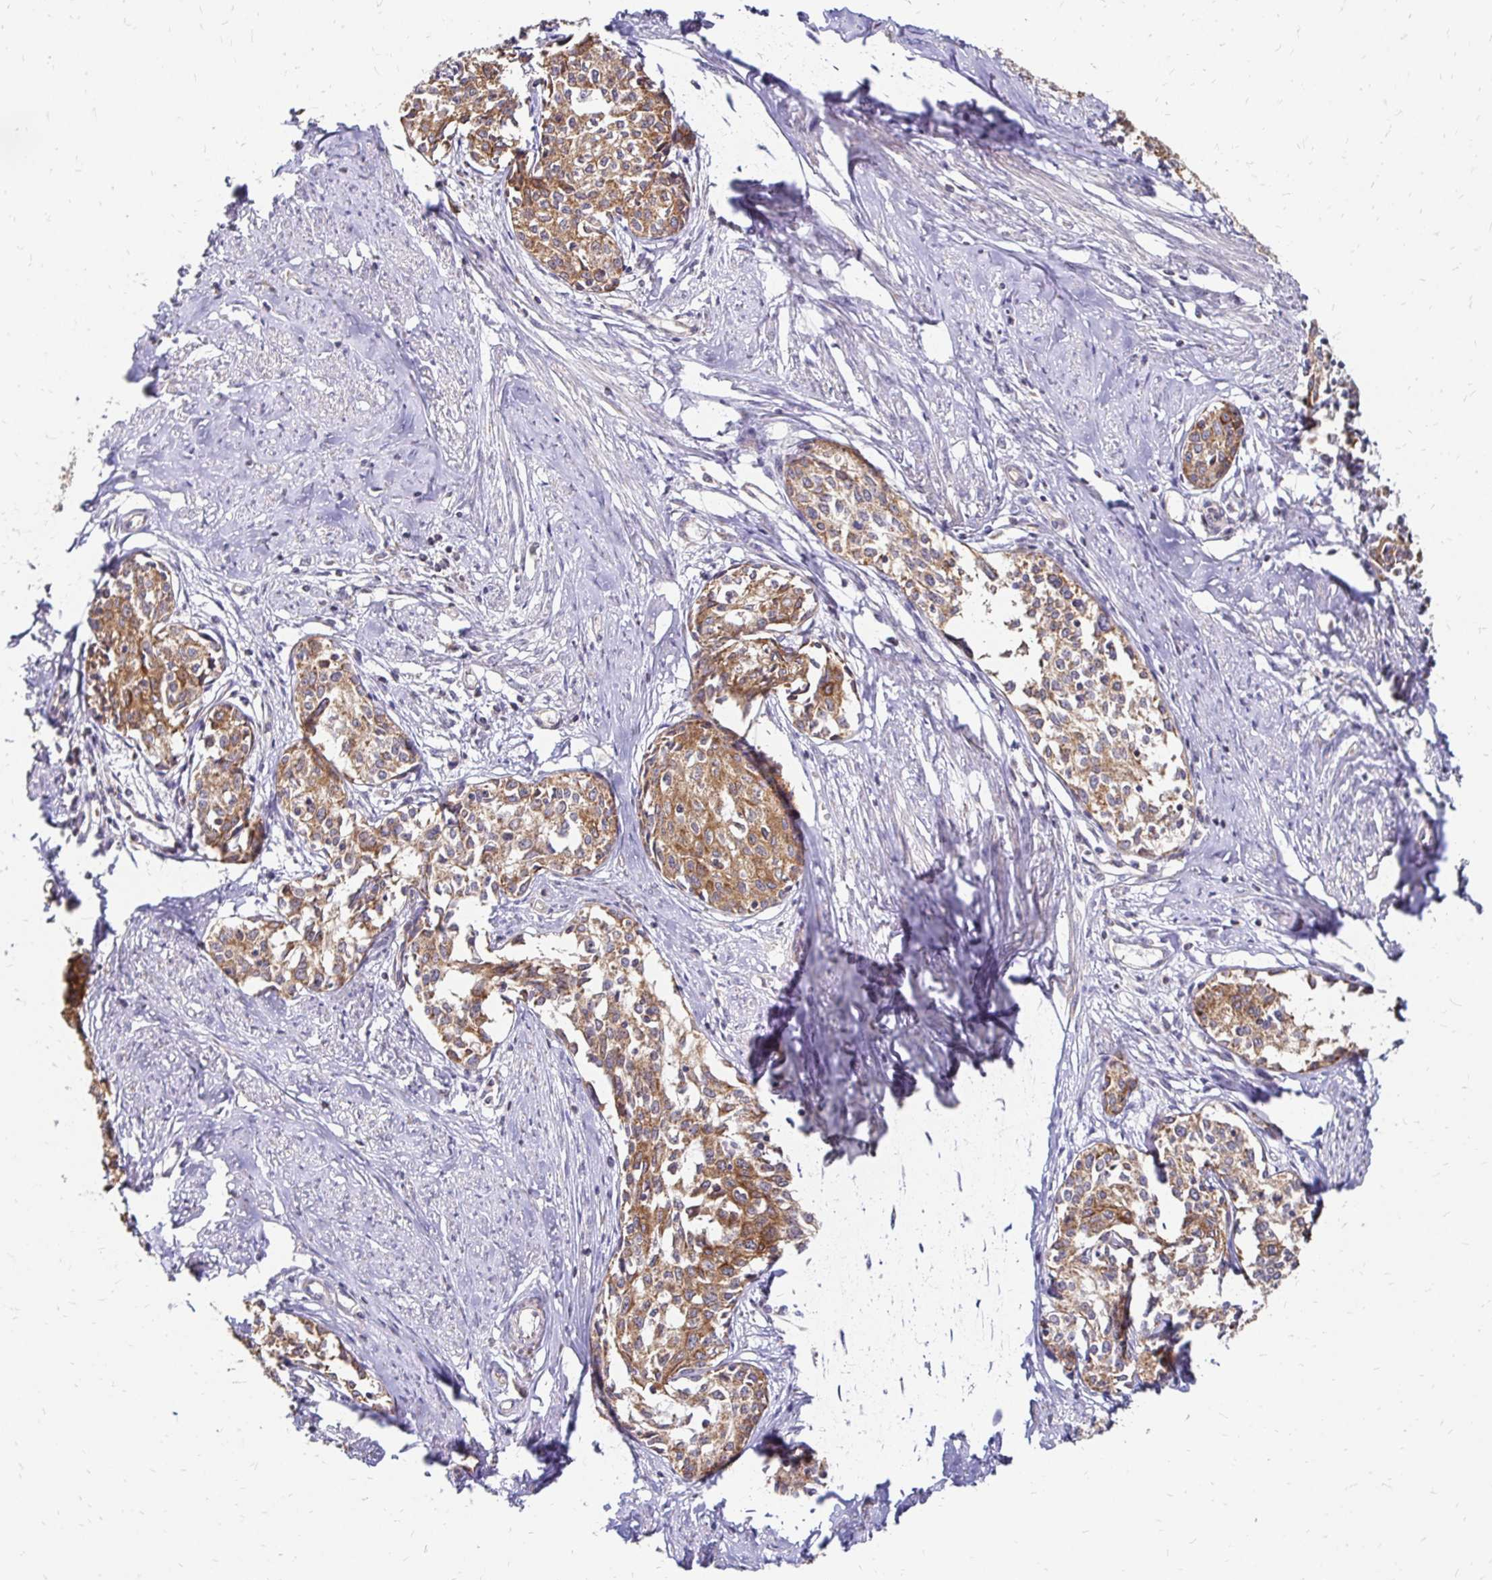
{"staining": {"intensity": "moderate", "quantity": ">75%", "location": "cytoplasmic/membranous"}, "tissue": "cervical cancer", "cell_type": "Tumor cells", "image_type": "cancer", "snomed": [{"axis": "morphology", "description": "Squamous cell carcinoma, NOS"}, {"axis": "morphology", "description": "Adenocarcinoma, NOS"}, {"axis": "topography", "description": "Cervix"}], "caption": "Cervical adenocarcinoma stained with immunohistochemistry demonstrates moderate cytoplasmic/membranous expression in approximately >75% of tumor cells.", "gene": "ZW10", "patient": {"sex": "female", "age": 52}}